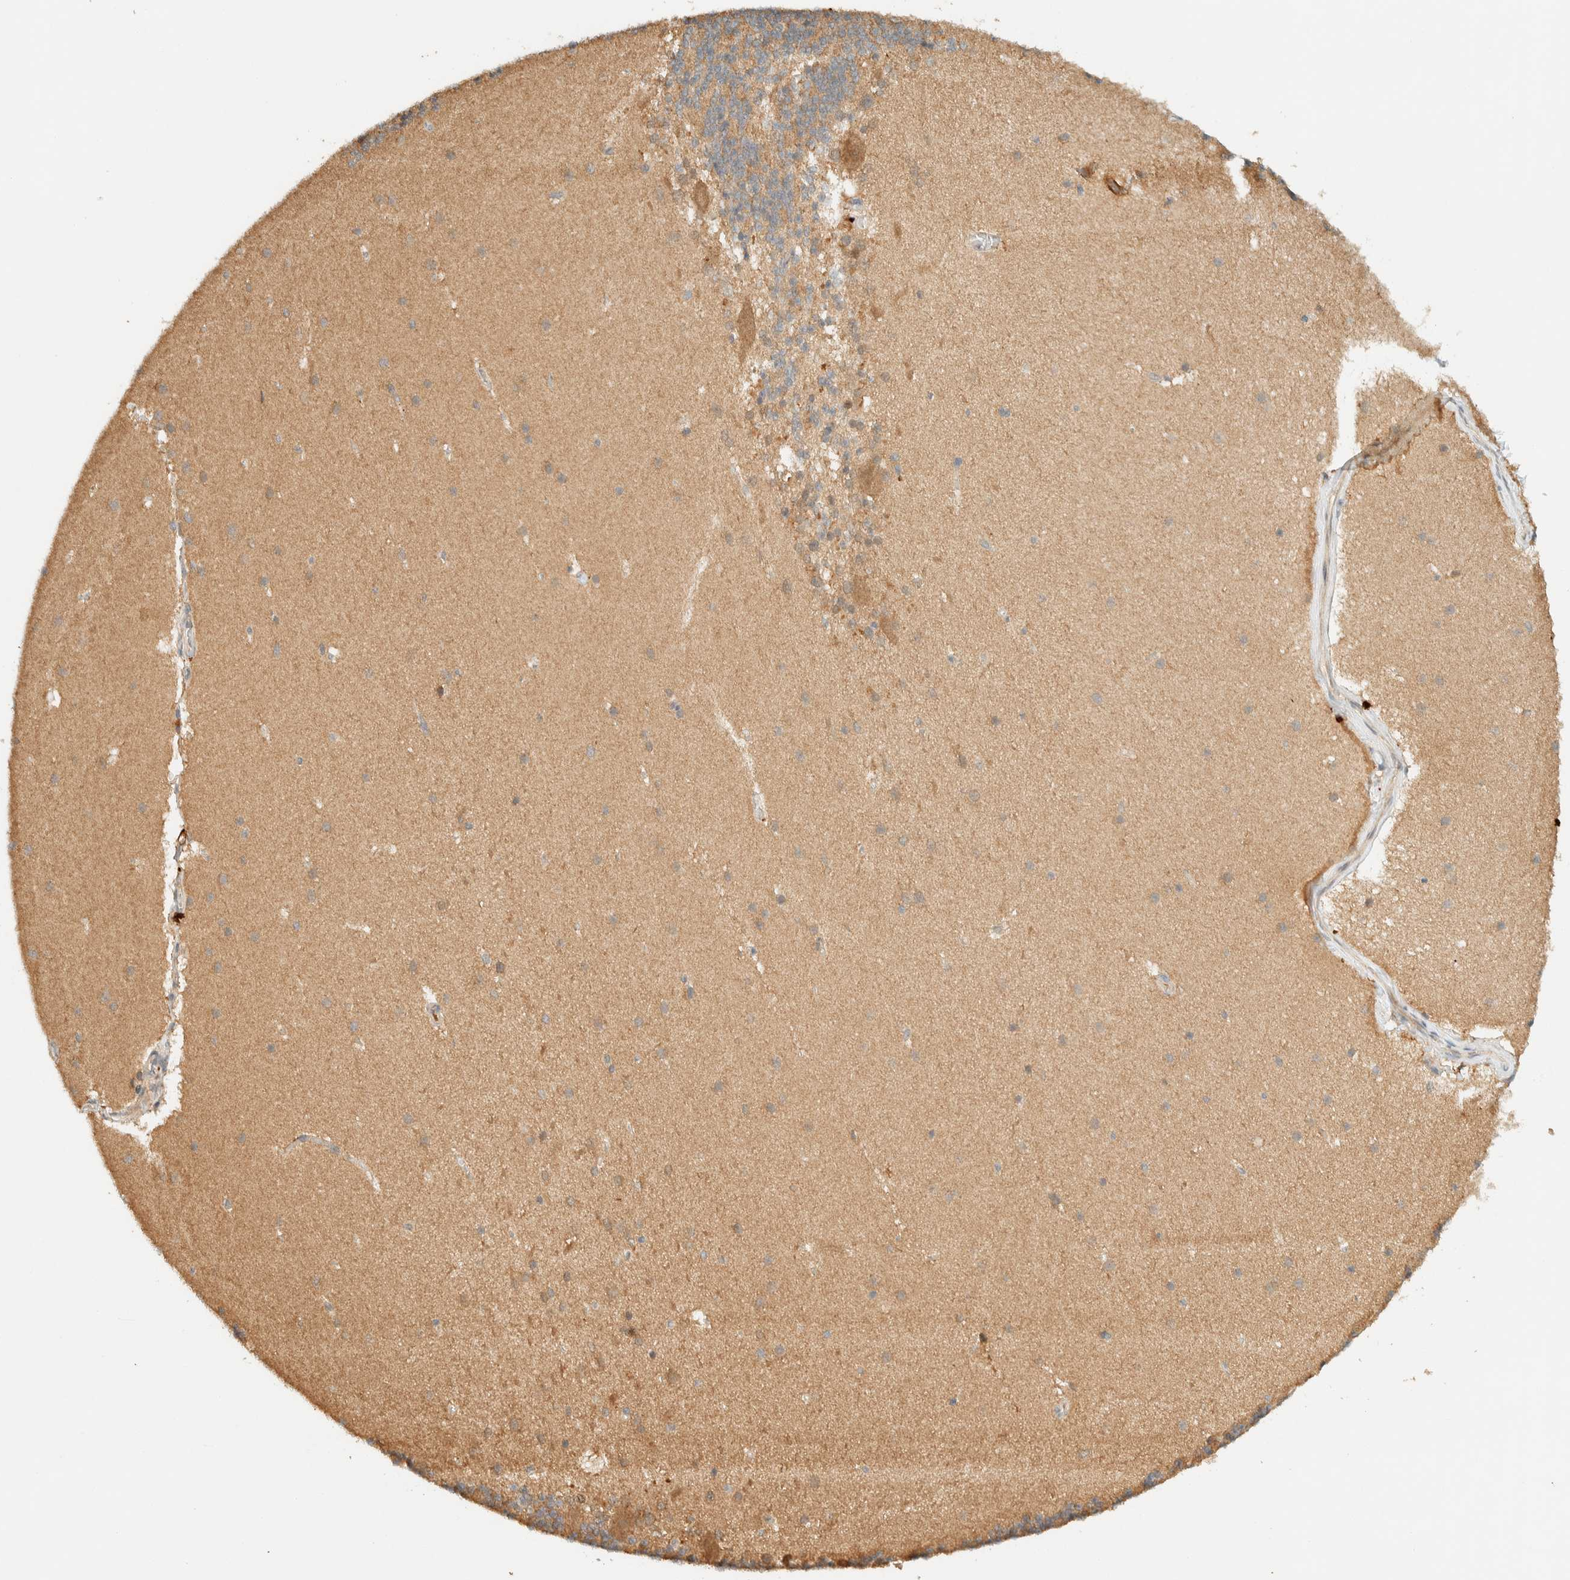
{"staining": {"intensity": "weak", "quantity": "<25%", "location": "cytoplasmic/membranous"}, "tissue": "cerebellum", "cell_type": "Cells in granular layer", "image_type": "normal", "snomed": [{"axis": "morphology", "description": "Normal tissue, NOS"}, {"axis": "topography", "description": "Cerebellum"}], "caption": "Immunohistochemistry of benign cerebellum shows no expression in cells in granular layer.", "gene": "ZBTB34", "patient": {"sex": "female", "age": 19}}